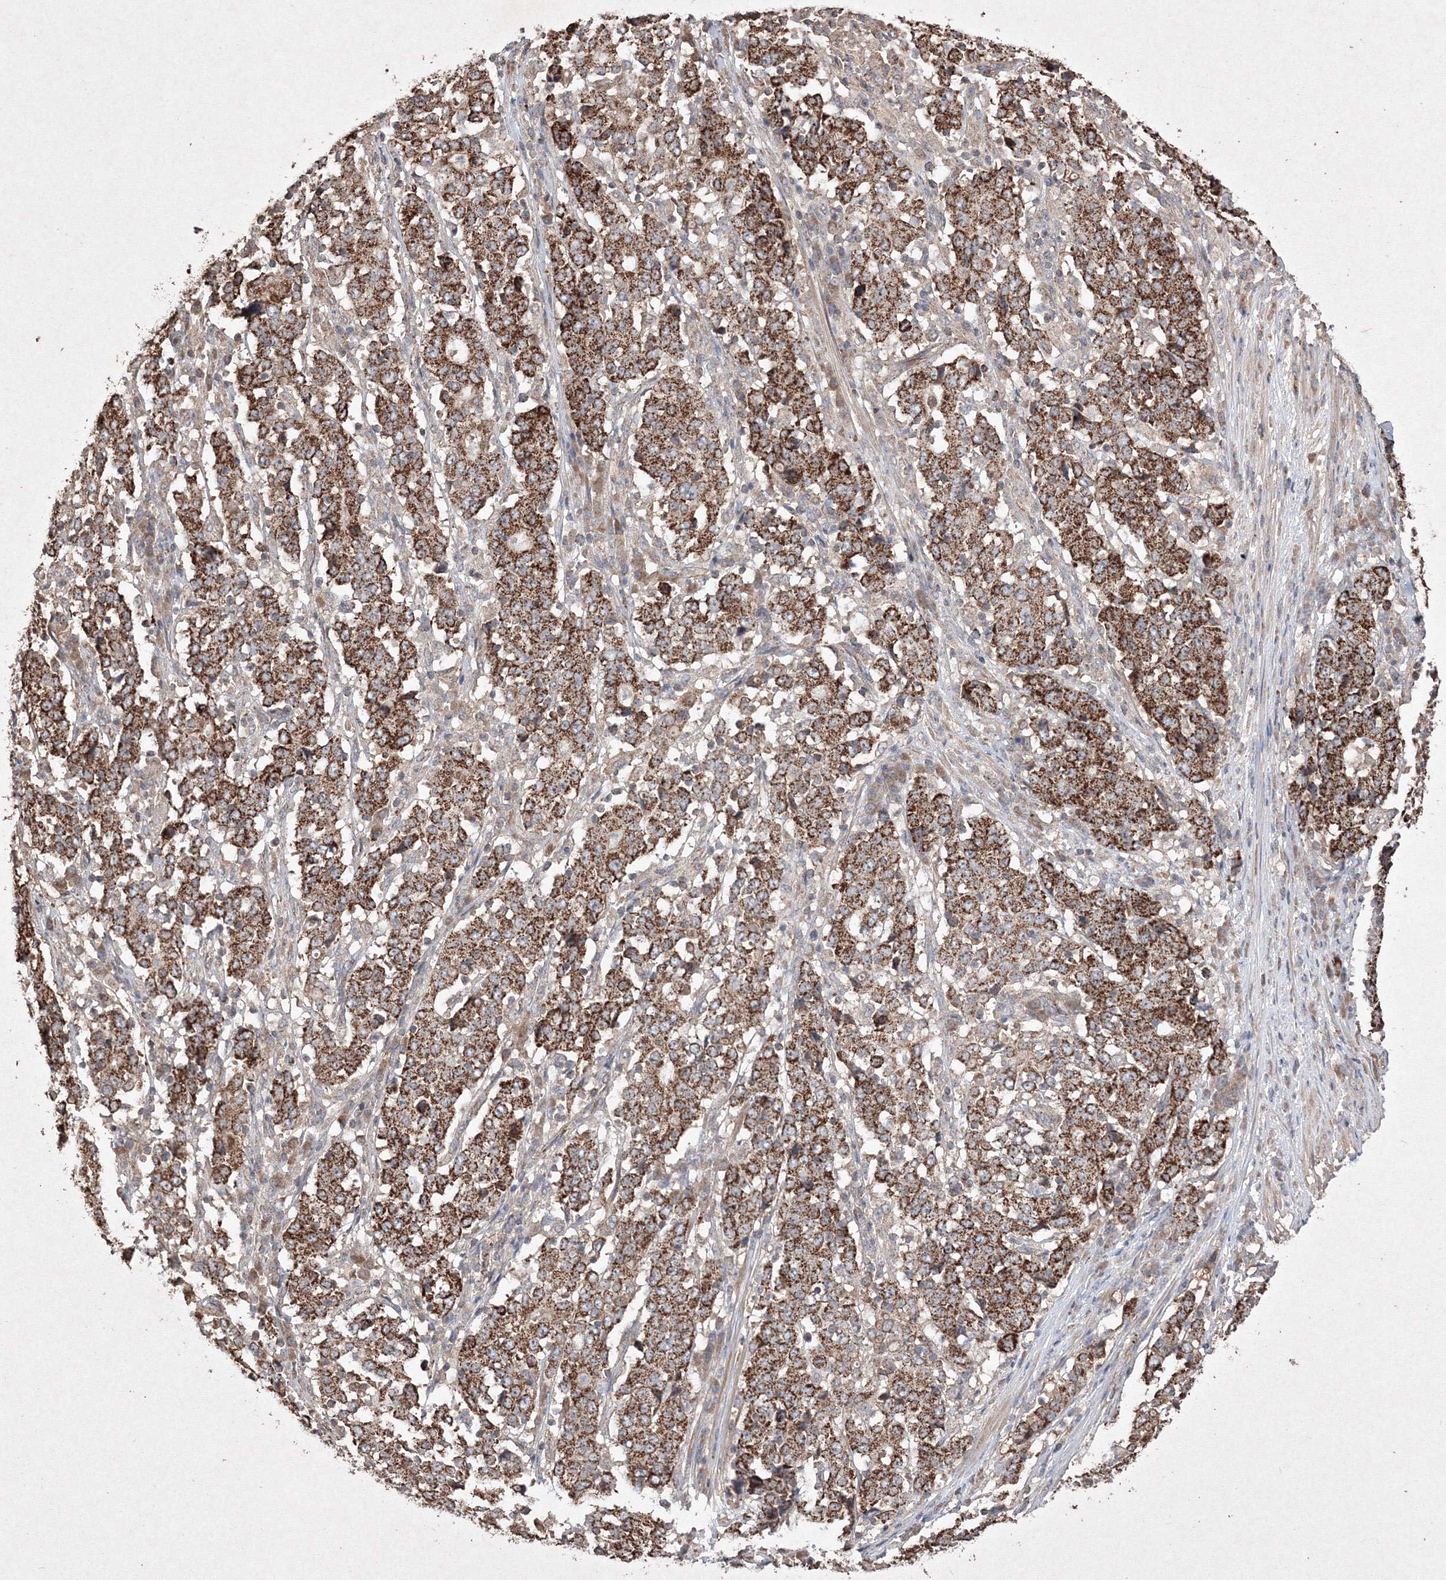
{"staining": {"intensity": "strong", "quantity": ">75%", "location": "cytoplasmic/membranous"}, "tissue": "stomach cancer", "cell_type": "Tumor cells", "image_type": "cancer", "snomed": [{"axis": "morphology", "description": "Adenocarcinoma, NOS"}, {"axis": "topography", "description": "Stomach"}], "caption": "Tumor cells exhibit strong cytoplasmic/membranous positivity in about >75% of cells in adenocarcinoma (stomach). (IHC, brightfield microscopy, high magnification).", "gene": "GRSF1", "patient": {"sex": "male", "age": 59}}